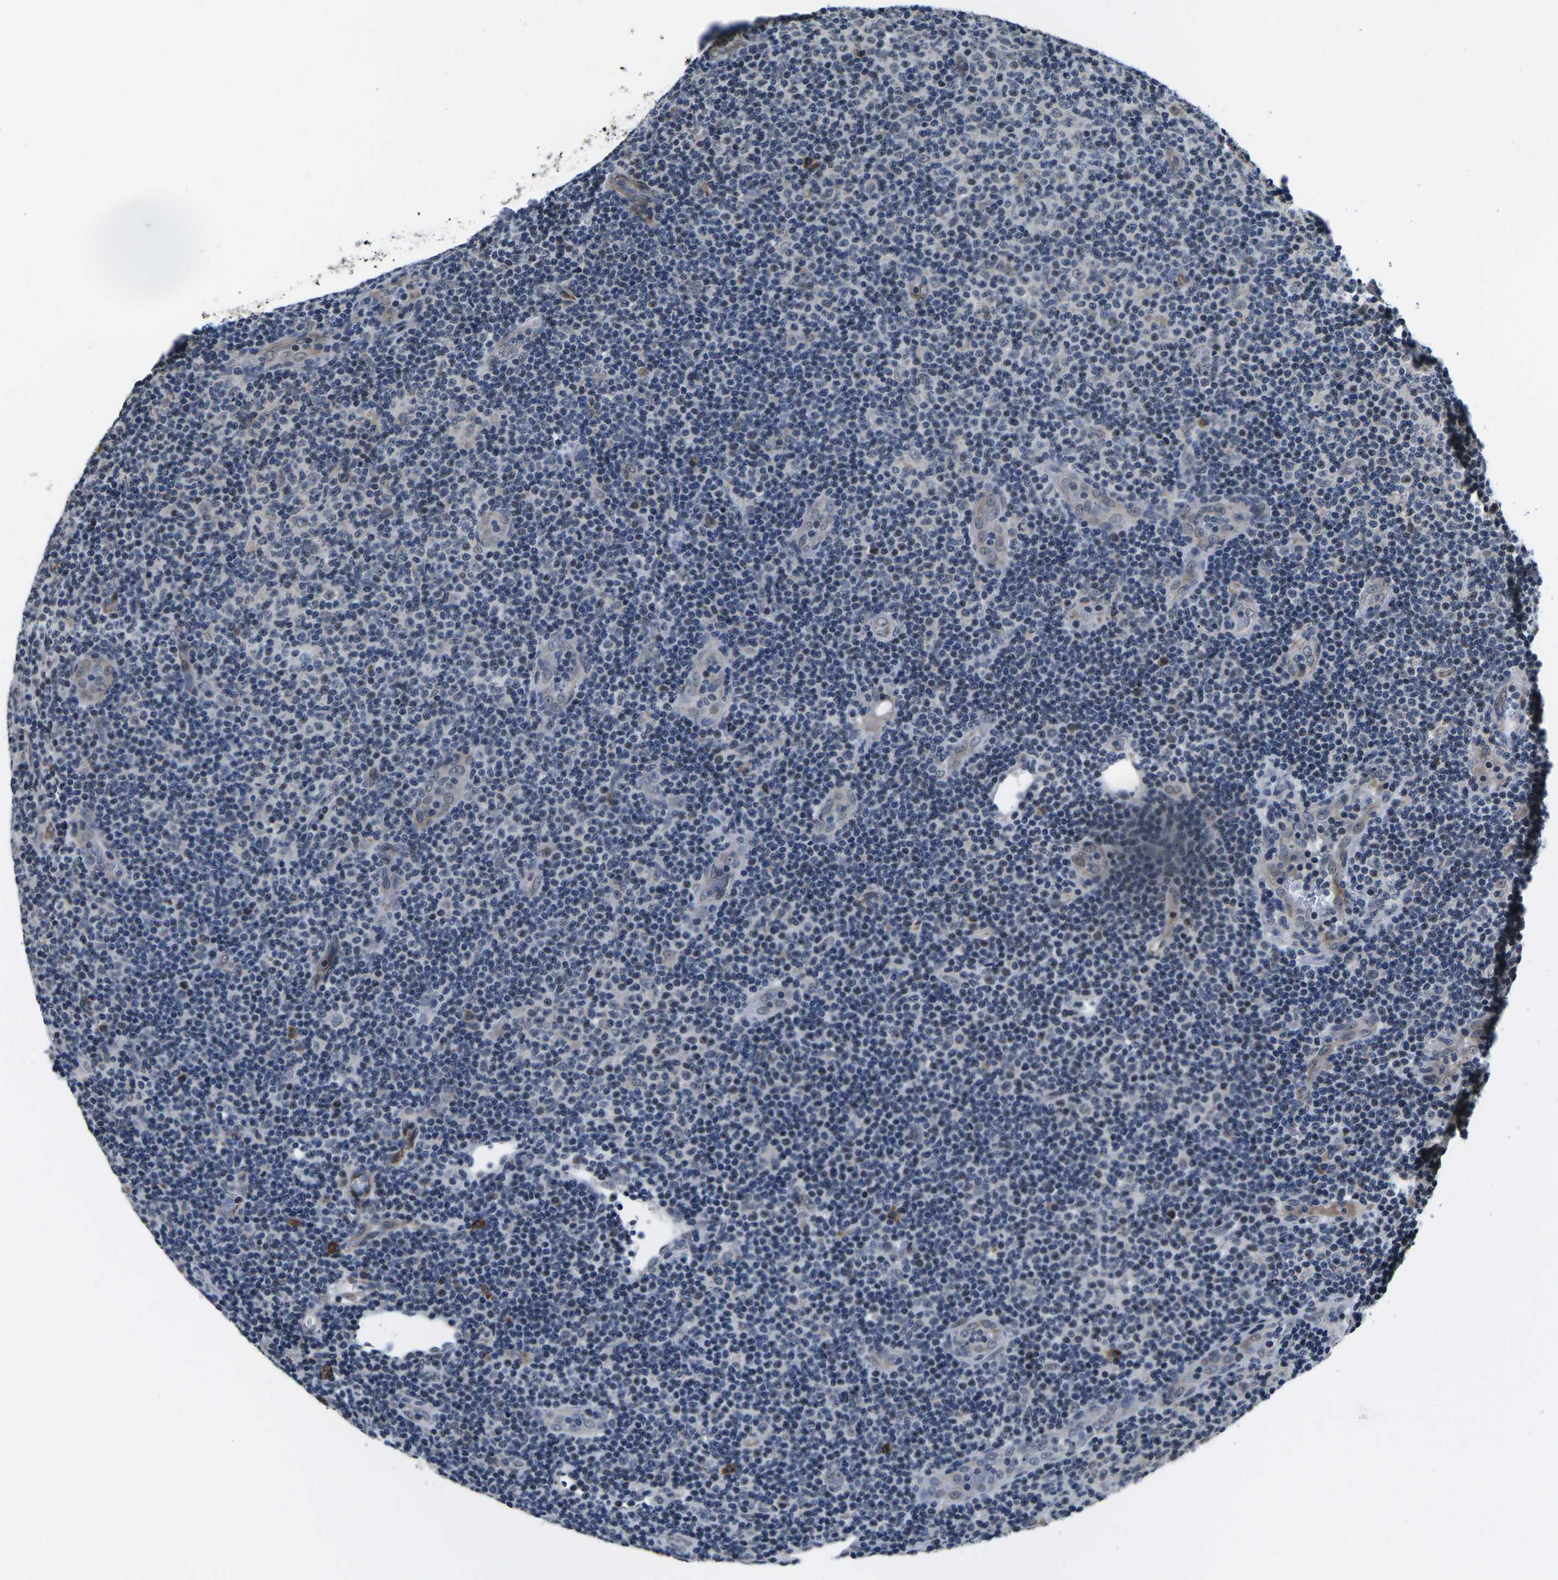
{"staining": {"intensity": "negative", "quantity": "none", "location": "none"}, "tissue": "lymphoma", "cell_type": "Tumor cells", "image_type": "cancer", "snomed": [{"axis": "morphology", "description": "Malignant lymphoma, non-Hodgkin's type, Low grade"}, {"axis": "topography", "description": "Lymph node"}], "caption": "Immunohistochemical staining of lymphoma displays no significant expression in tumor cells.", "gene": "CCNE1", "patient": {"sex": "male", "age": 83}}